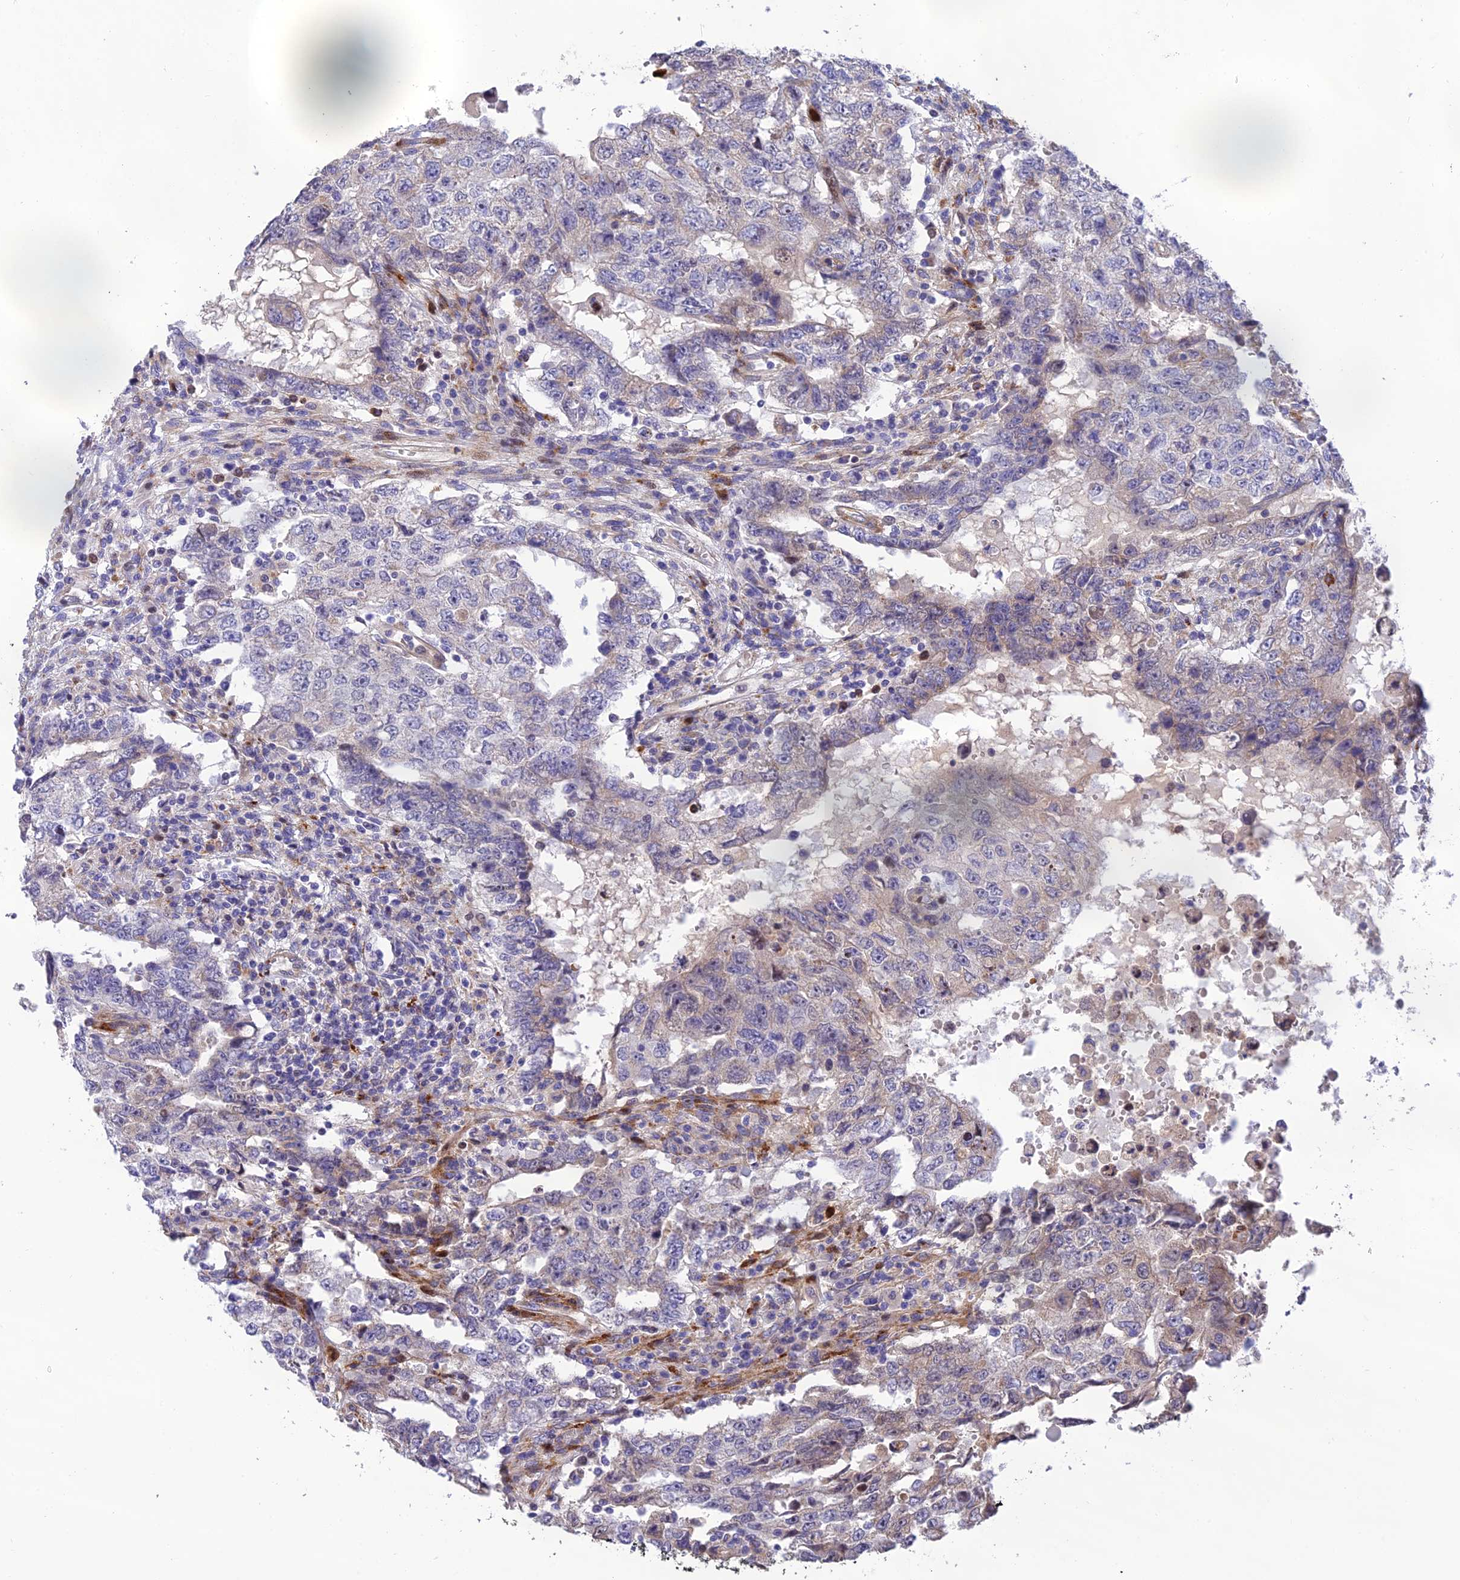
{"staining": {"intensity": "negative", "quantity": "none", "location": "none"}, "tissue": "testis cancer", "cell_type": "Tumor cells", "image_type": "cancer", "snomed": [{"axis": "morphology", "description": "Carcinoma, Embryonal, NOS"}, {"axis": "topography", "description": "Testis"}], "caption": "Immunohistochemical staining of testis cancer (embryonal carcinoma) reveals no significant staining in tumor cells.", "gene": "CPSF4L", "patient": {"sex": "male", "age": 26}}